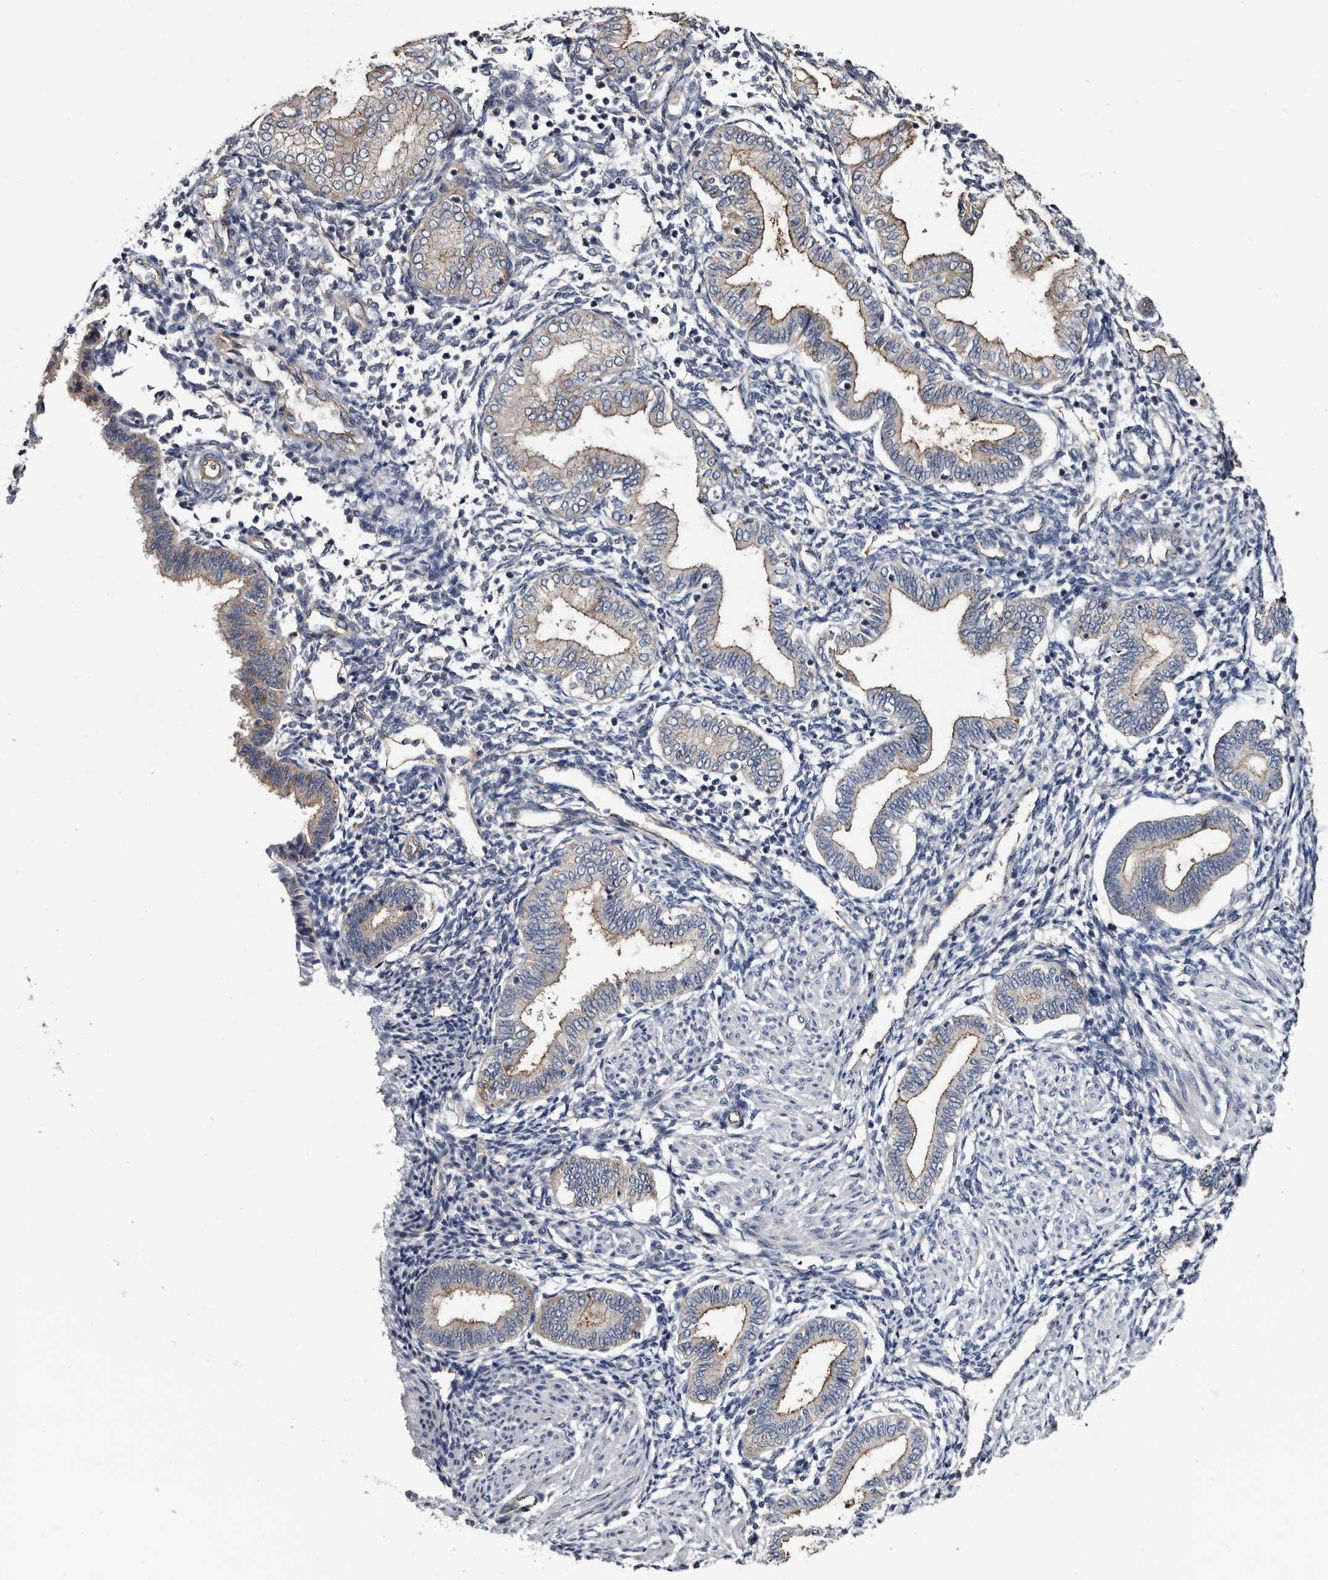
{"staining": {"intensity": "negative", "quantity": "none", "location": "none"}, "tissue": "endometrium", "cell_type": "Cells in endometrial stroma", "image_type": "normal", "snomed": [{"axis": "morphology", "description": "Normal tissue, NOS"}, {"axis": "topography", "description": "Endometrium"}], "caption": "Immunohistochemistry histopathology image of unremarkable endometrium: human endometrium stained with DAB exhibits no significant protein staining in cells in endometrial stroma. (DAB (3,3'-diaminobenzidine) immunohistochemistry (IHC) with hematoxylin counter stain).", "gene": "TSPAN17", "patient": {"sex": "female", "age": 53}}